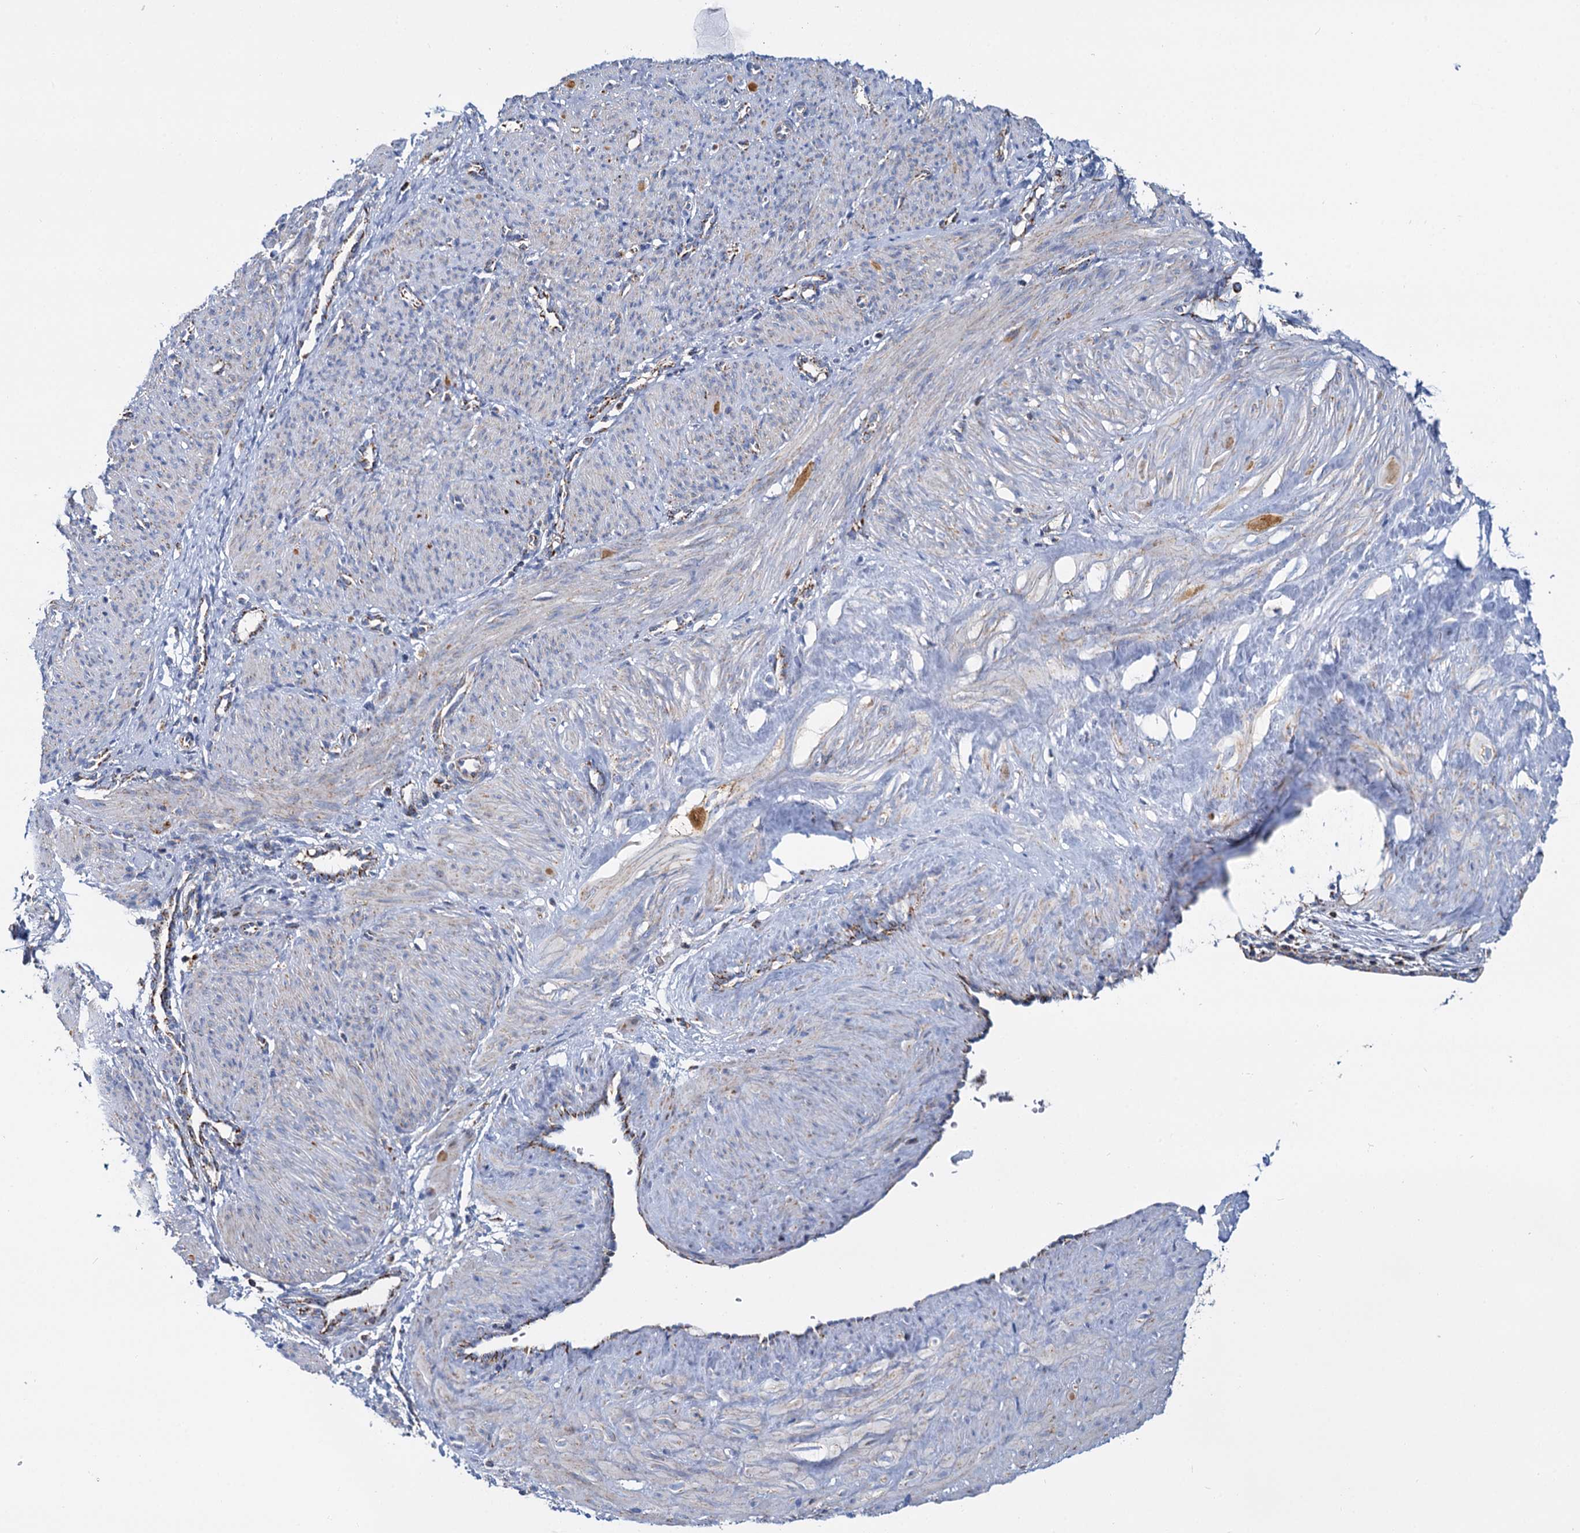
{"staining": {"intensity": "negative", "quantity": "none", "location": "none"}, "tissue": "smooth muscle", "cell_type": "Smooth muscle cells", "image_type": "normal", "snomed": [{"axis": "morphology", "description": "Normal tissue, NOS"}, {"axis": "topography", "description": "Endometrium"}], "caption": "Immunohistochemical staining of benign human smooth muscle exhibits no significant staining in smooth muscle cells.", "gene": "CCP110", "patient": {"sex": "female", "age": 33}}